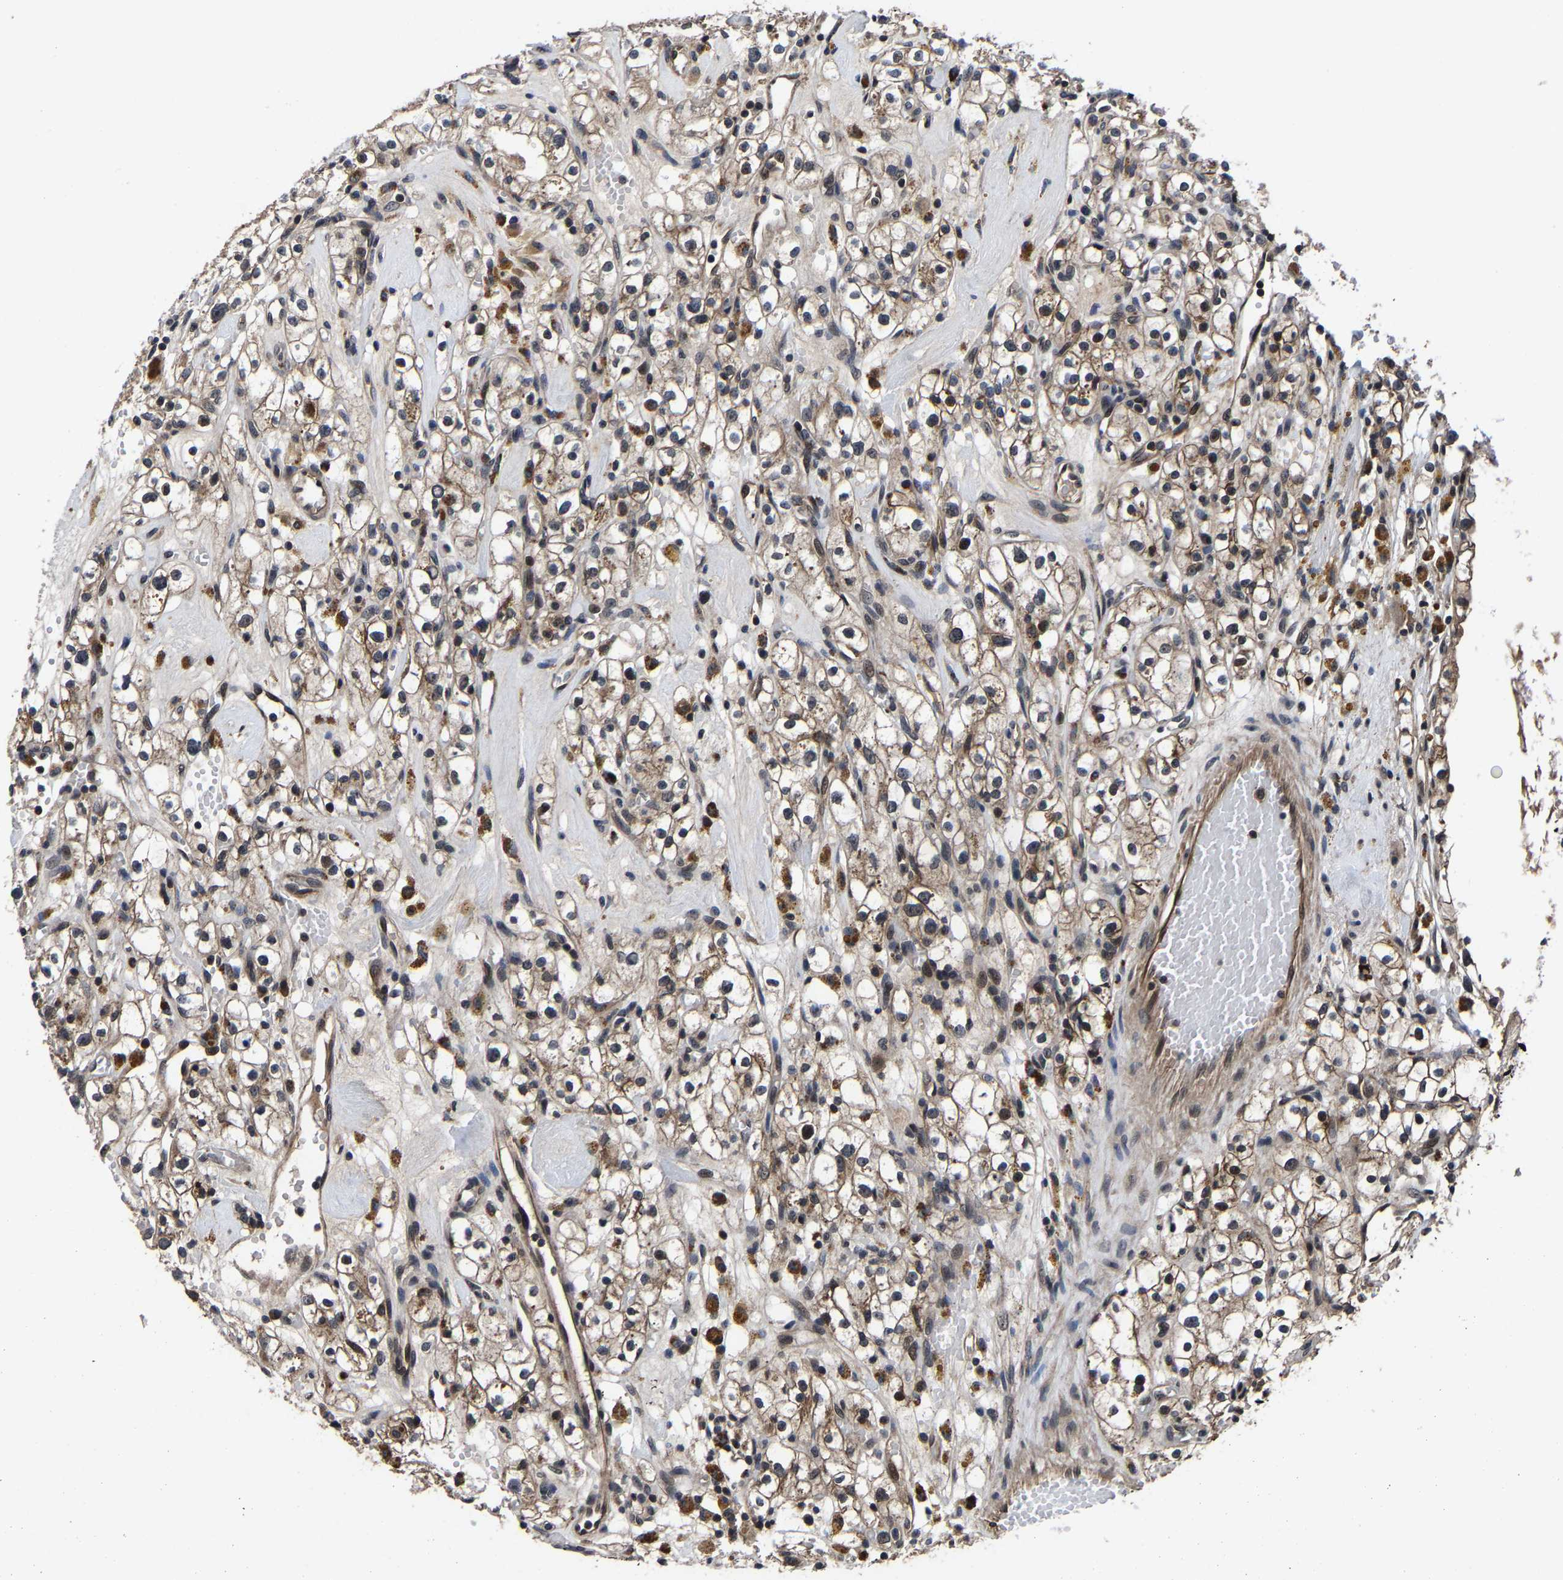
{"staining": {"intensity": "weak", "quantity": "25%-75%", "location": "cytoplasmic/membranous"}, "tissue": "renal cancer", "cell_type": "Tumor cells", "image_type": "cancer", "snomed": [{"axis": "morphology", "description": "Adenocarcinoma, NOS"}, {"axis": "topography", "description": "Kidney"}], "caption": "This micrograph demonstrates renal adenocarcinoma stained with IHC to label a protein in brown. The cytoplasmic/membranous of tumor cells show weak positivity for the protein. Nuclei are counter-stained blue.", "gene": "ZCCHC7", "patient": {"sex": "male", "age": 56}}